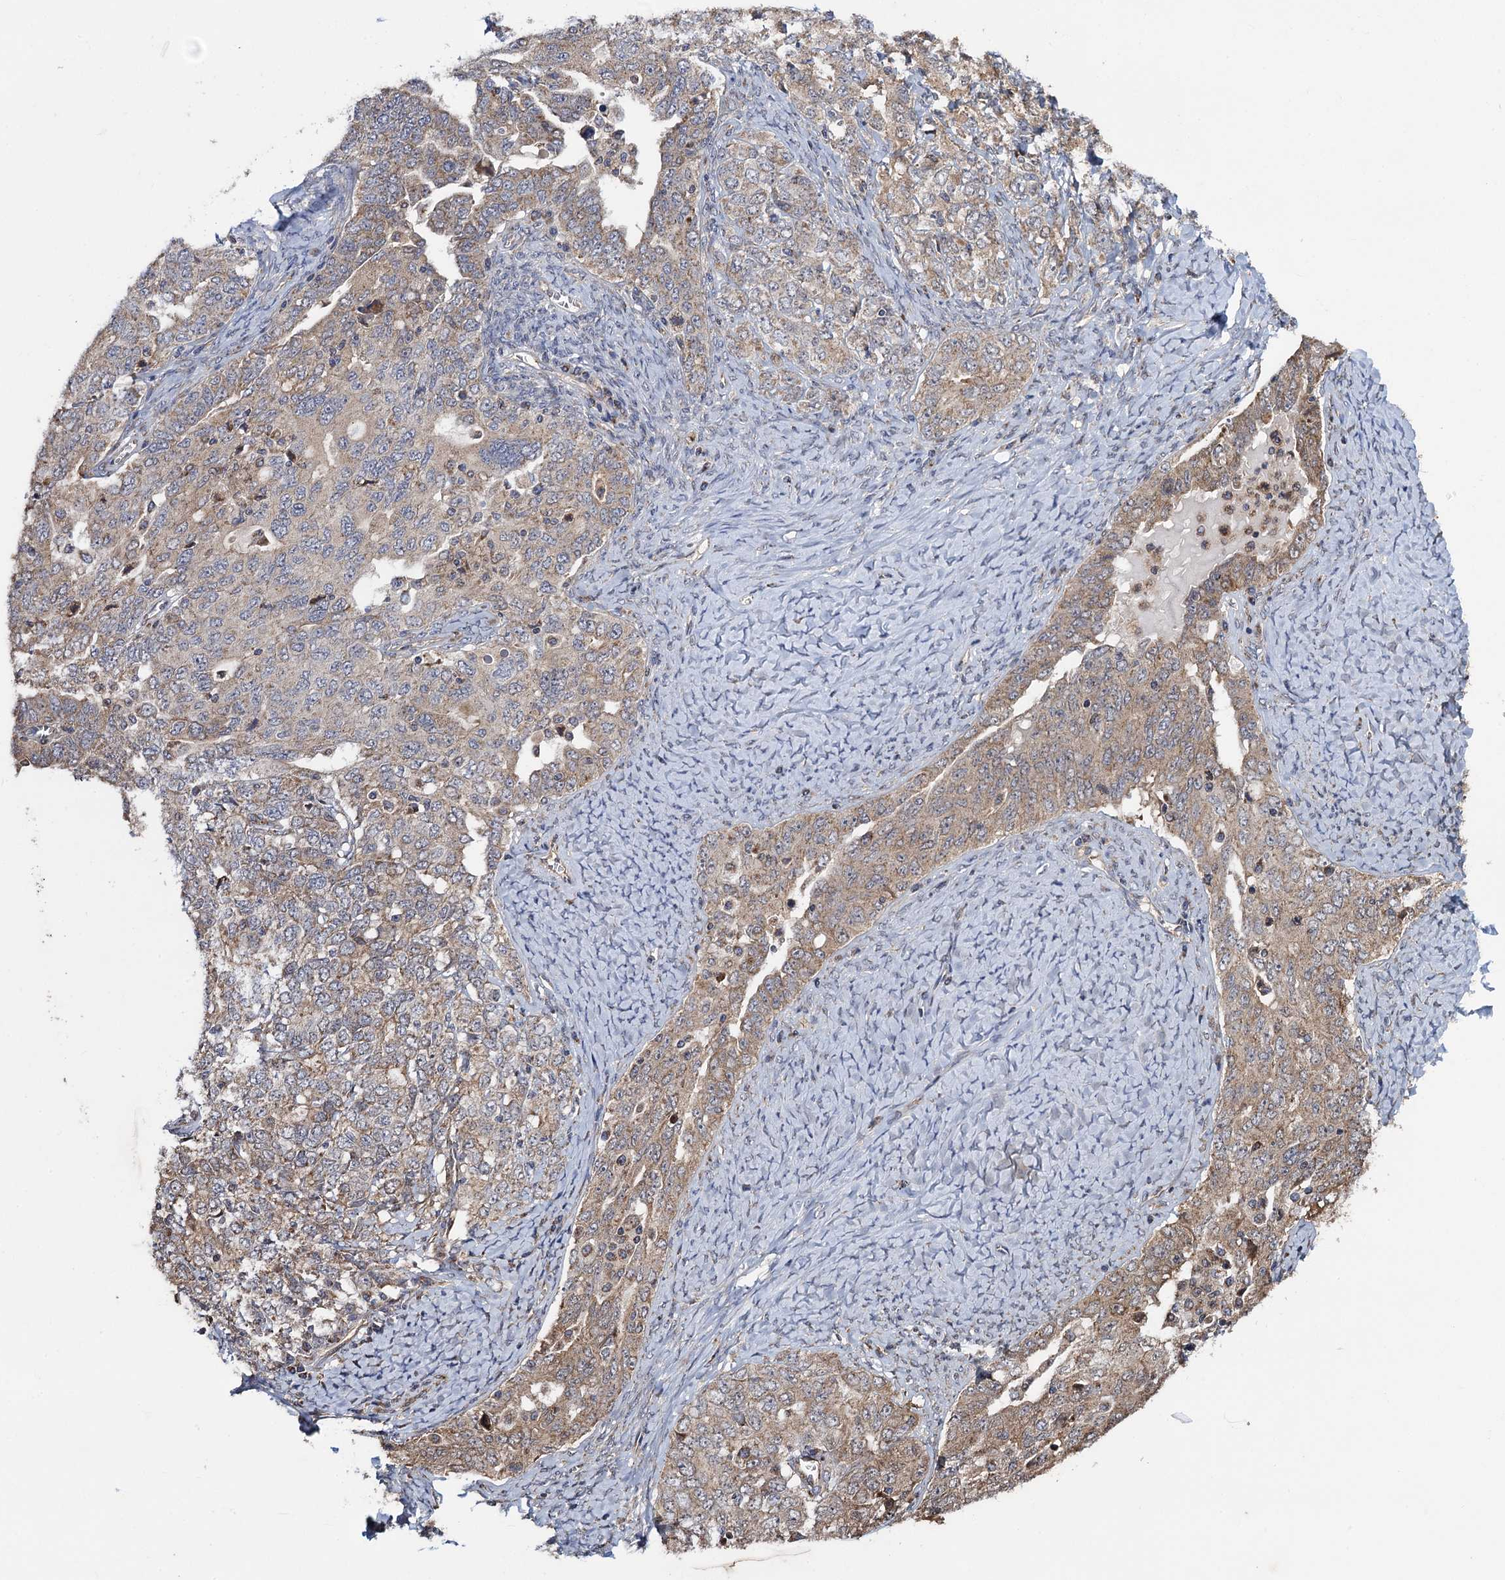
{"staining": {"intensity": "weak", "quantity": ">75%", "location": "cytoplasmic/membranous"}, "tissue": "ovarian cancer", "cell_type": "Tumor cells", "image_type": "cancer", "snomed": [{"axis": "morphology", "description": "Carcinoma, endometroid"}, {"axis": "topography", "description": "Ovary"}], "caption": "Immunohistochemical staining of human ovarian cancer demonstrates weak cytoplasmic/membranous protein expression in approximately >75% of tumor cells. (brown staining indicates protein expression, while blue staining denotes nuclei).", "gene": "HAUS1", "patient": {"sex": "female", "age": 62}}